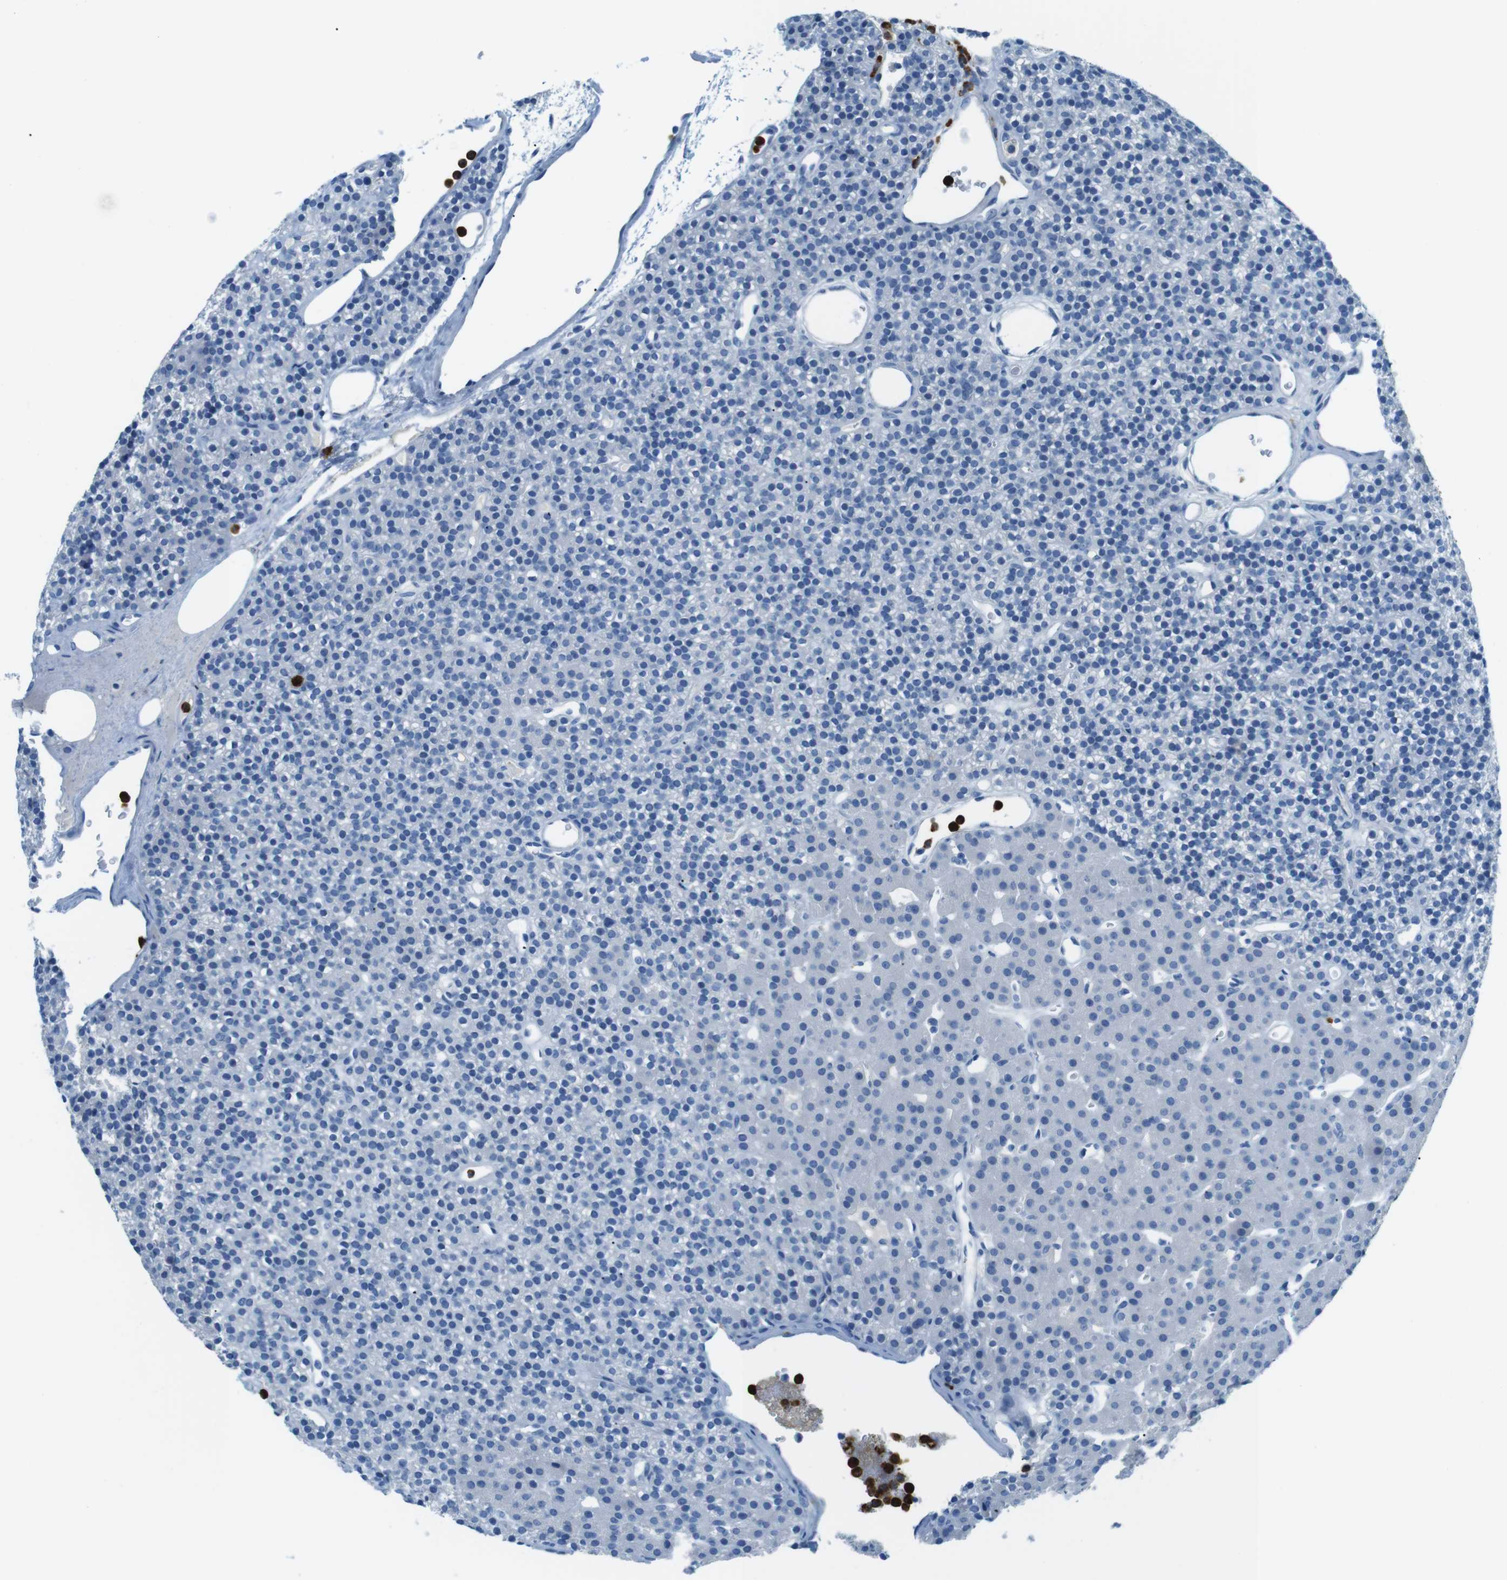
{"staining": {"intensity": "negative", "quantity": "none", "location": "none"}, "tissue": "parathyroid gland", "cell_type": "Glandular cells", "image_type": "normal", "snomed": [{"axis": "morphology", "description": "Normal tissue, NOS"}, {"axis": "morphology", "description": "Hyperplasia, NOS"}, {"axis": "topography", "description": "Parathyroid gland"}], "caption": "Immunohistochemical staining of unremarkable parathyroid gland shows no significant staining in glandular cells.", "gene": "MCEMP1", "patient": {"sex": "male", "age": 44}}